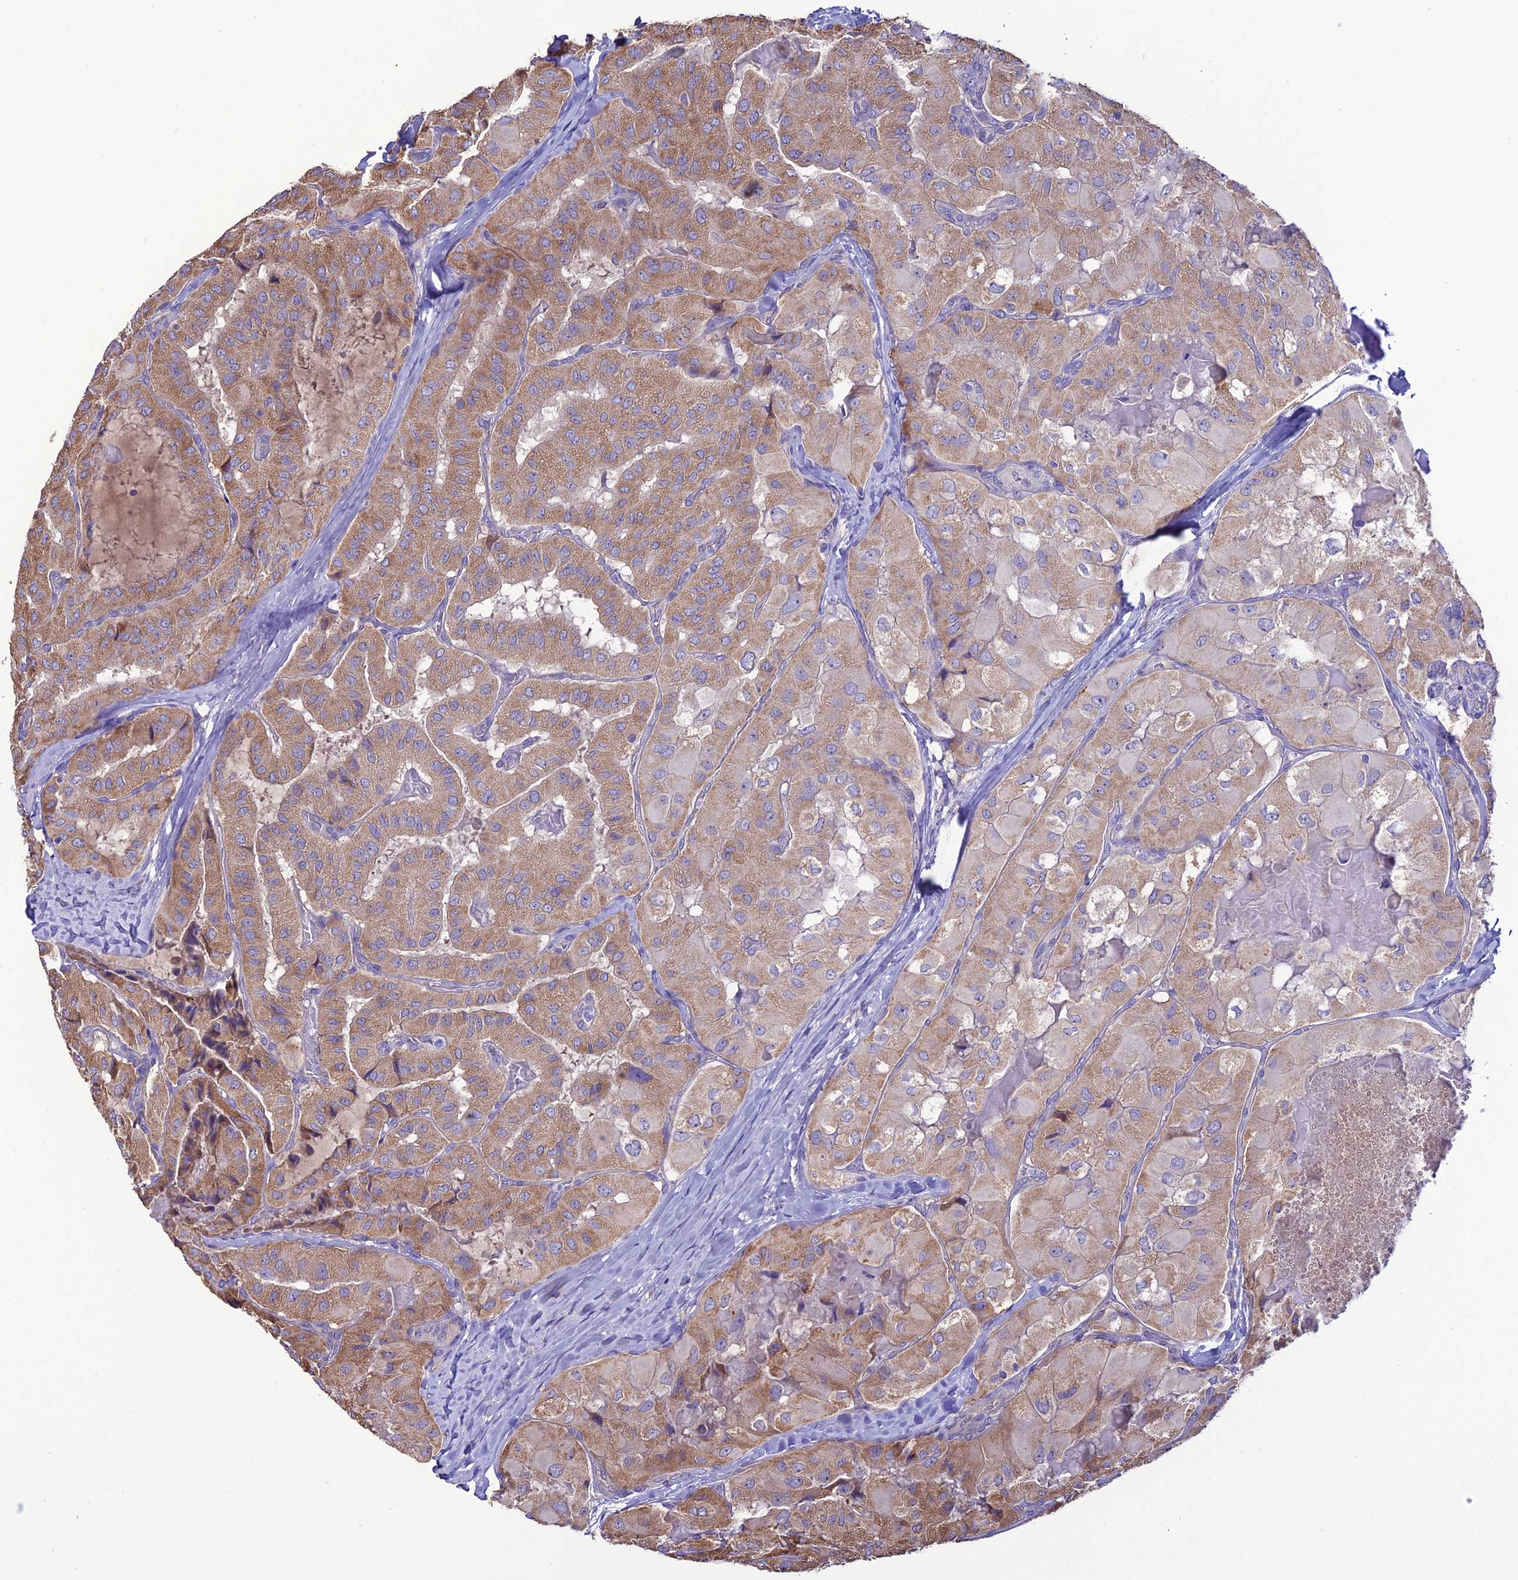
{"staining": {"intensity": "moderate", "quantity": ">75%", "location": "cytoplasmic/membranous"}, "tissue": "thyroid cancer", "cell_type": "Tumor cells", "image_type": "cancer", "snomed": [{"axis": "morphology", "description": "Normal tissue, NOS"}, {"axis": "morphology", "description": "Papillary adenocarcinoma, NOS"}, {"axis": "topography", "description": "Thyroid gland"}], "caption": "Thyroid papillary adenocarcinoma stained with a protein marker shows moderate staining in tumor cells.", "gene": "HOGA1", "patient": {"sex": "female", "age": 59}}